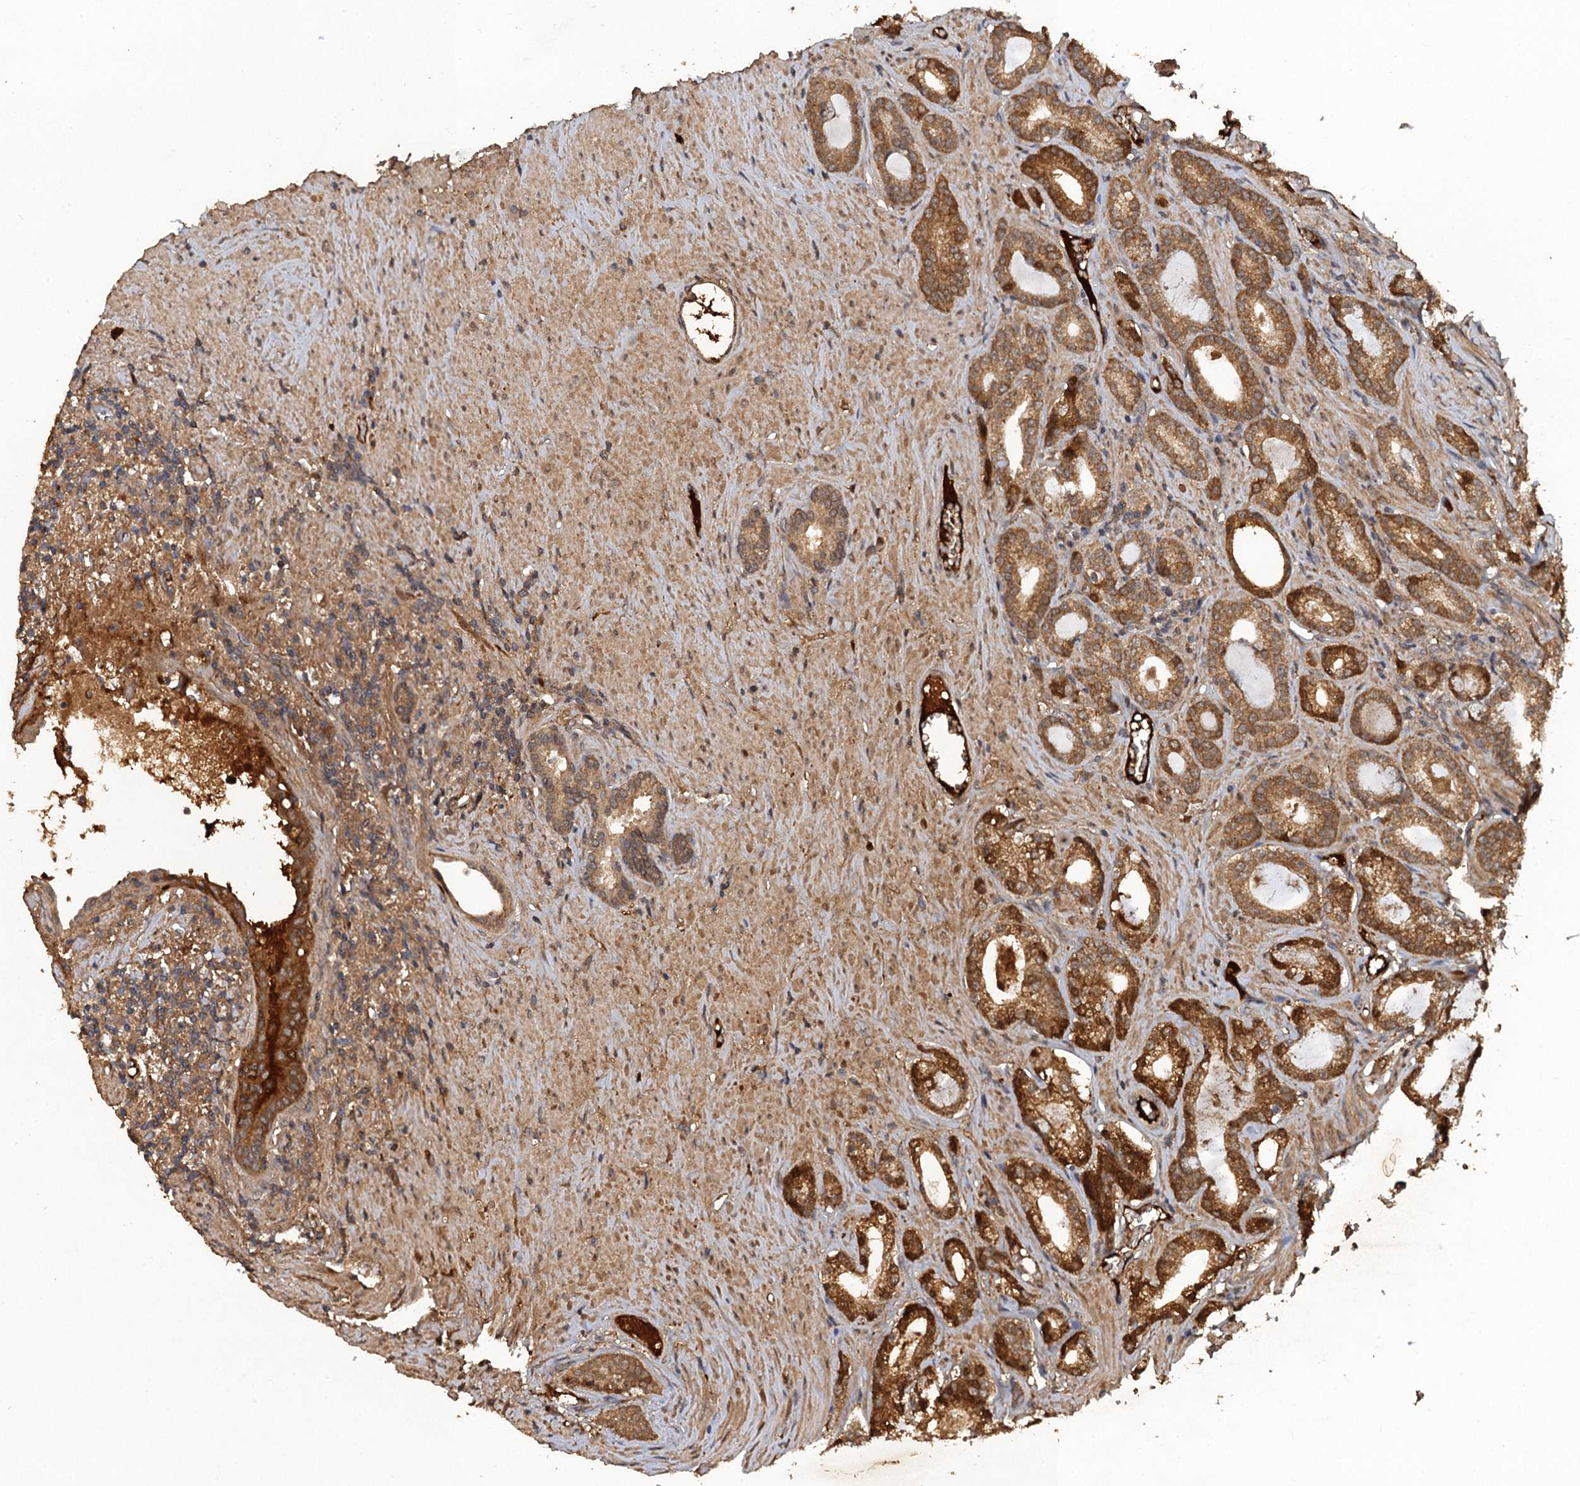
{"staining": {"intensity": "moderate", "quantity": ">75%", "location": "cytoplasmic/membranous"}, "tissue": "prostate cancer", "cell_type": "Tumor cells", "image_type": "cancer", "snomed": [{"axis": "morphology", "description": "Adenocarcinoma, Low grade"}, {"axis": "topography", "description": "Prostate"}], "caption": "Human prostate adenocarcinoma (low-grade) stained with a brown dye exhibits moderate cytoplasmic/membranous positive staining in about >75% of tumor cells.", "gene": "HAPLN3", "patient": {"sex": "male", "age": 71}}